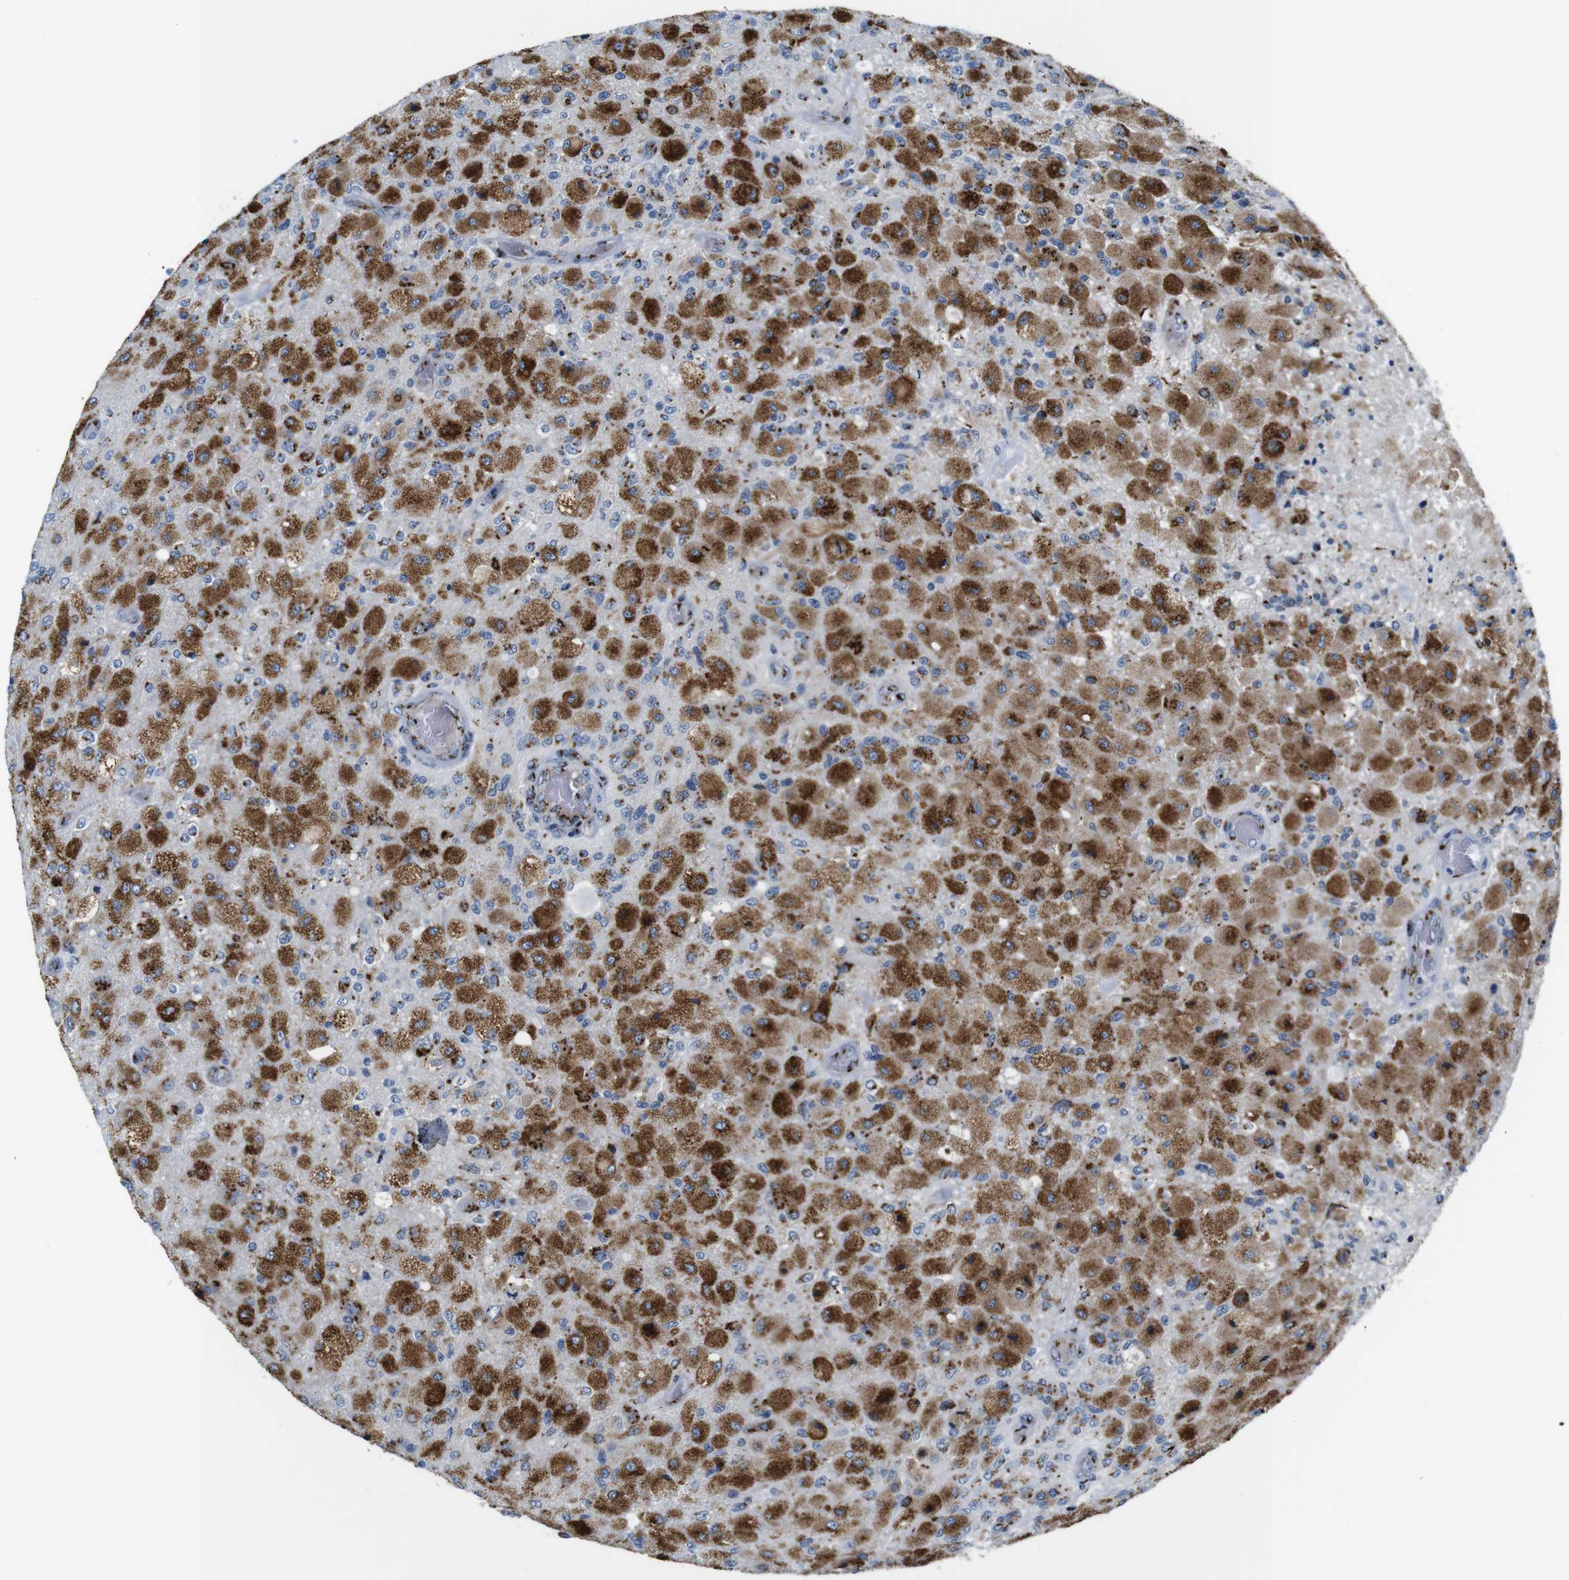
{"staining": {"intensity": "moderate", "quantity": "25%-75%", "location": "cytoplasmic/membranous"}, "tissue": "glioma", "cell_type": "Tumor cells", "image_type": "cancer", "snomed": [{"axis": "morphology", "description": "Normal tissue, NOS"}, {"axis": "morphology", "description": "Glioma, malignant, High grade"}, {"axis": "topography", "description": "Cerebral cortex"}], "caption": "Tumor cells reveal moderate cytoplasmic/membranous expression in about 25%-75% of cells in glioma.", "gene": "TGOLN2", "patient": {"sex": "male", "age": 77}}